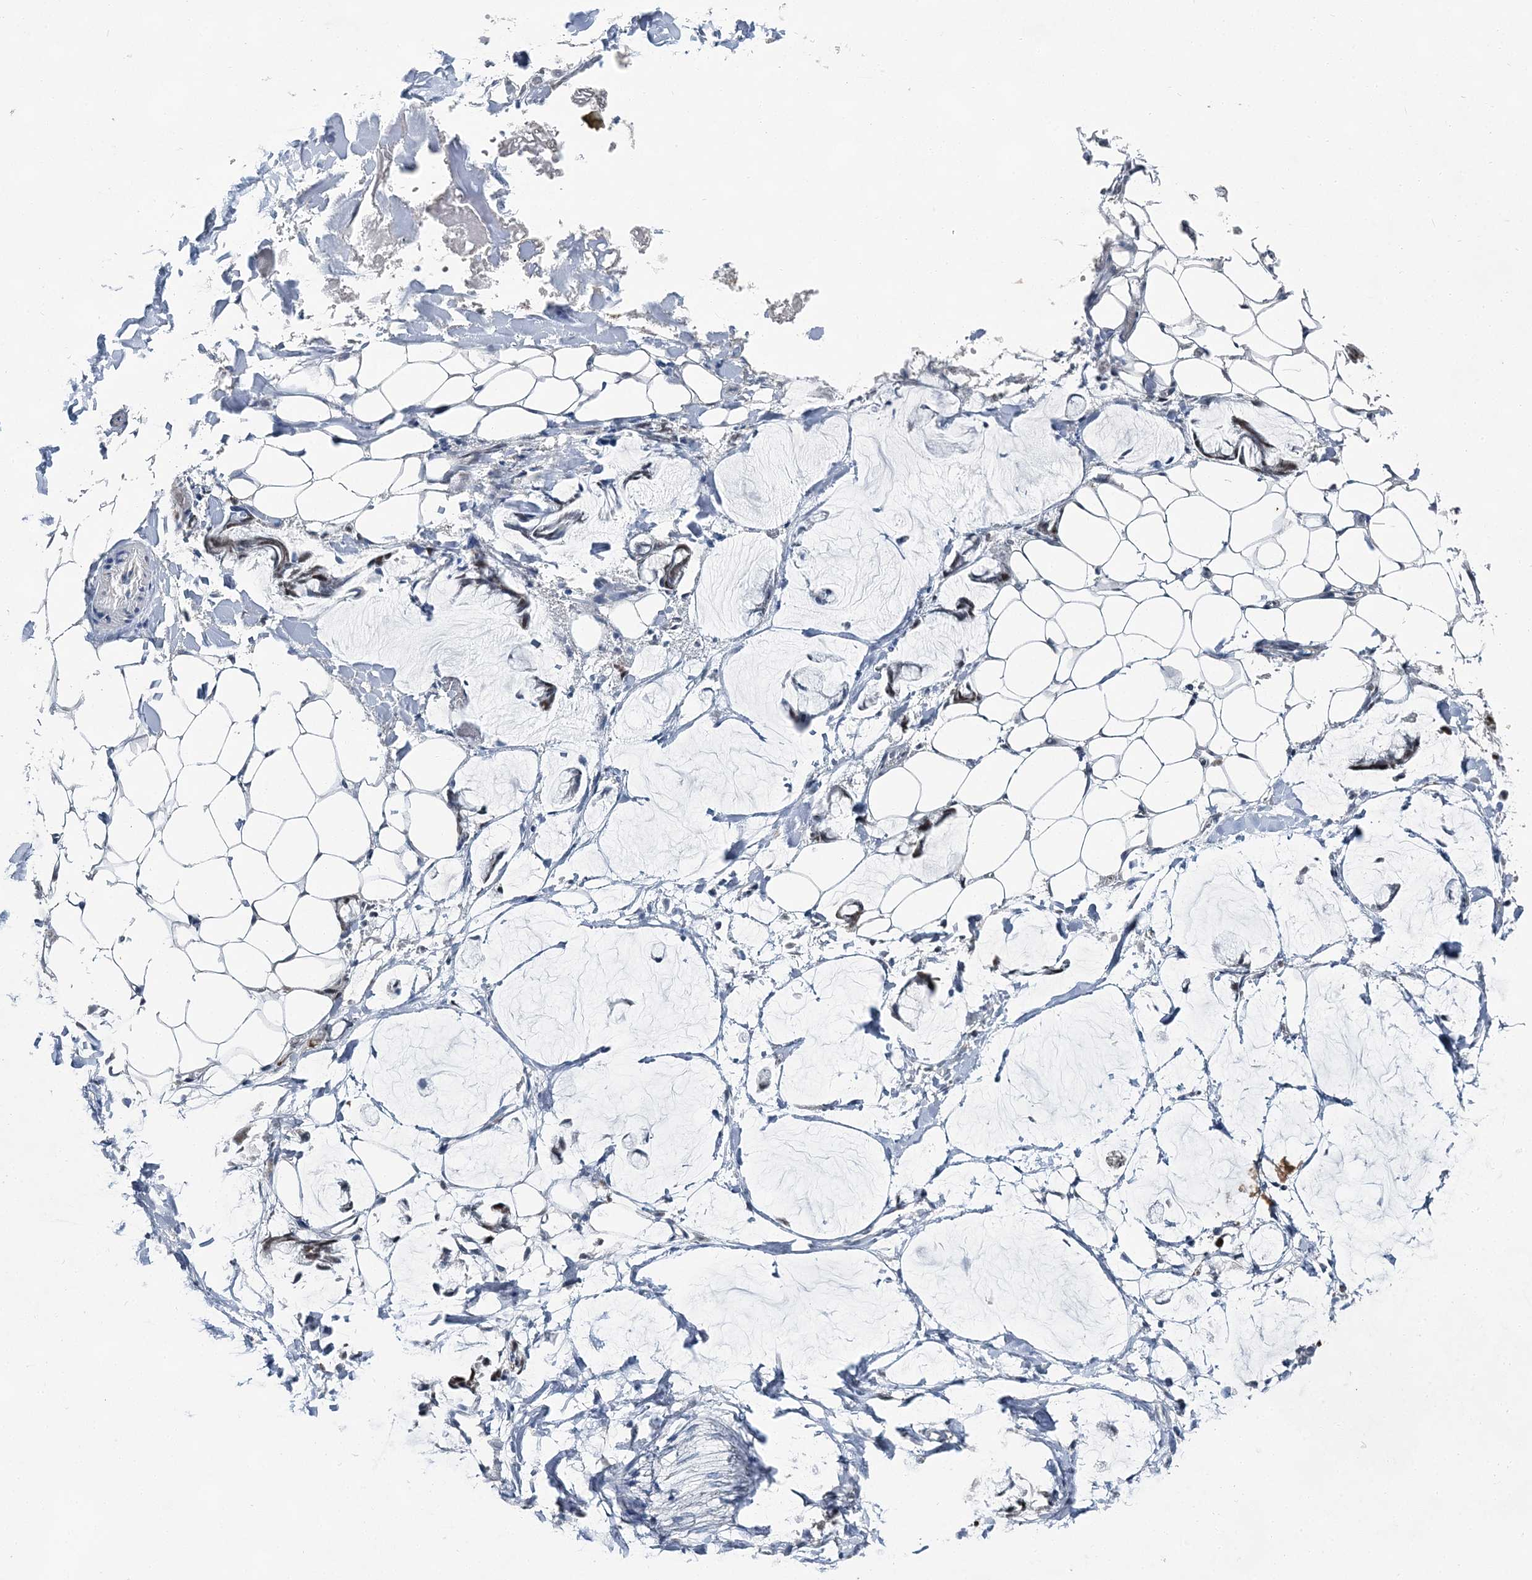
{"staining": {"intensity": "negative", "quantity": "none", "location": "none"}, "tissue": "adipose tissue", "cell_type": "Adipocytes", "image_type": "normal", "snomed": [{"axis": "morphology", "description": "Normal tissue, NOS"}, {"axis": "morphology", "description": "Adenocarcinoma, NOS"}, {"axis": "topography", "description": "Colon"}, {"axis": "topography", "description": "Peripheral nerve tissue"}], "caption": "Protein analysis of unremarkable adipose tissue shows no significant expression in adipocytes.", "gene": "HAT1", "patient": {"sex": "male", "age": 14}}